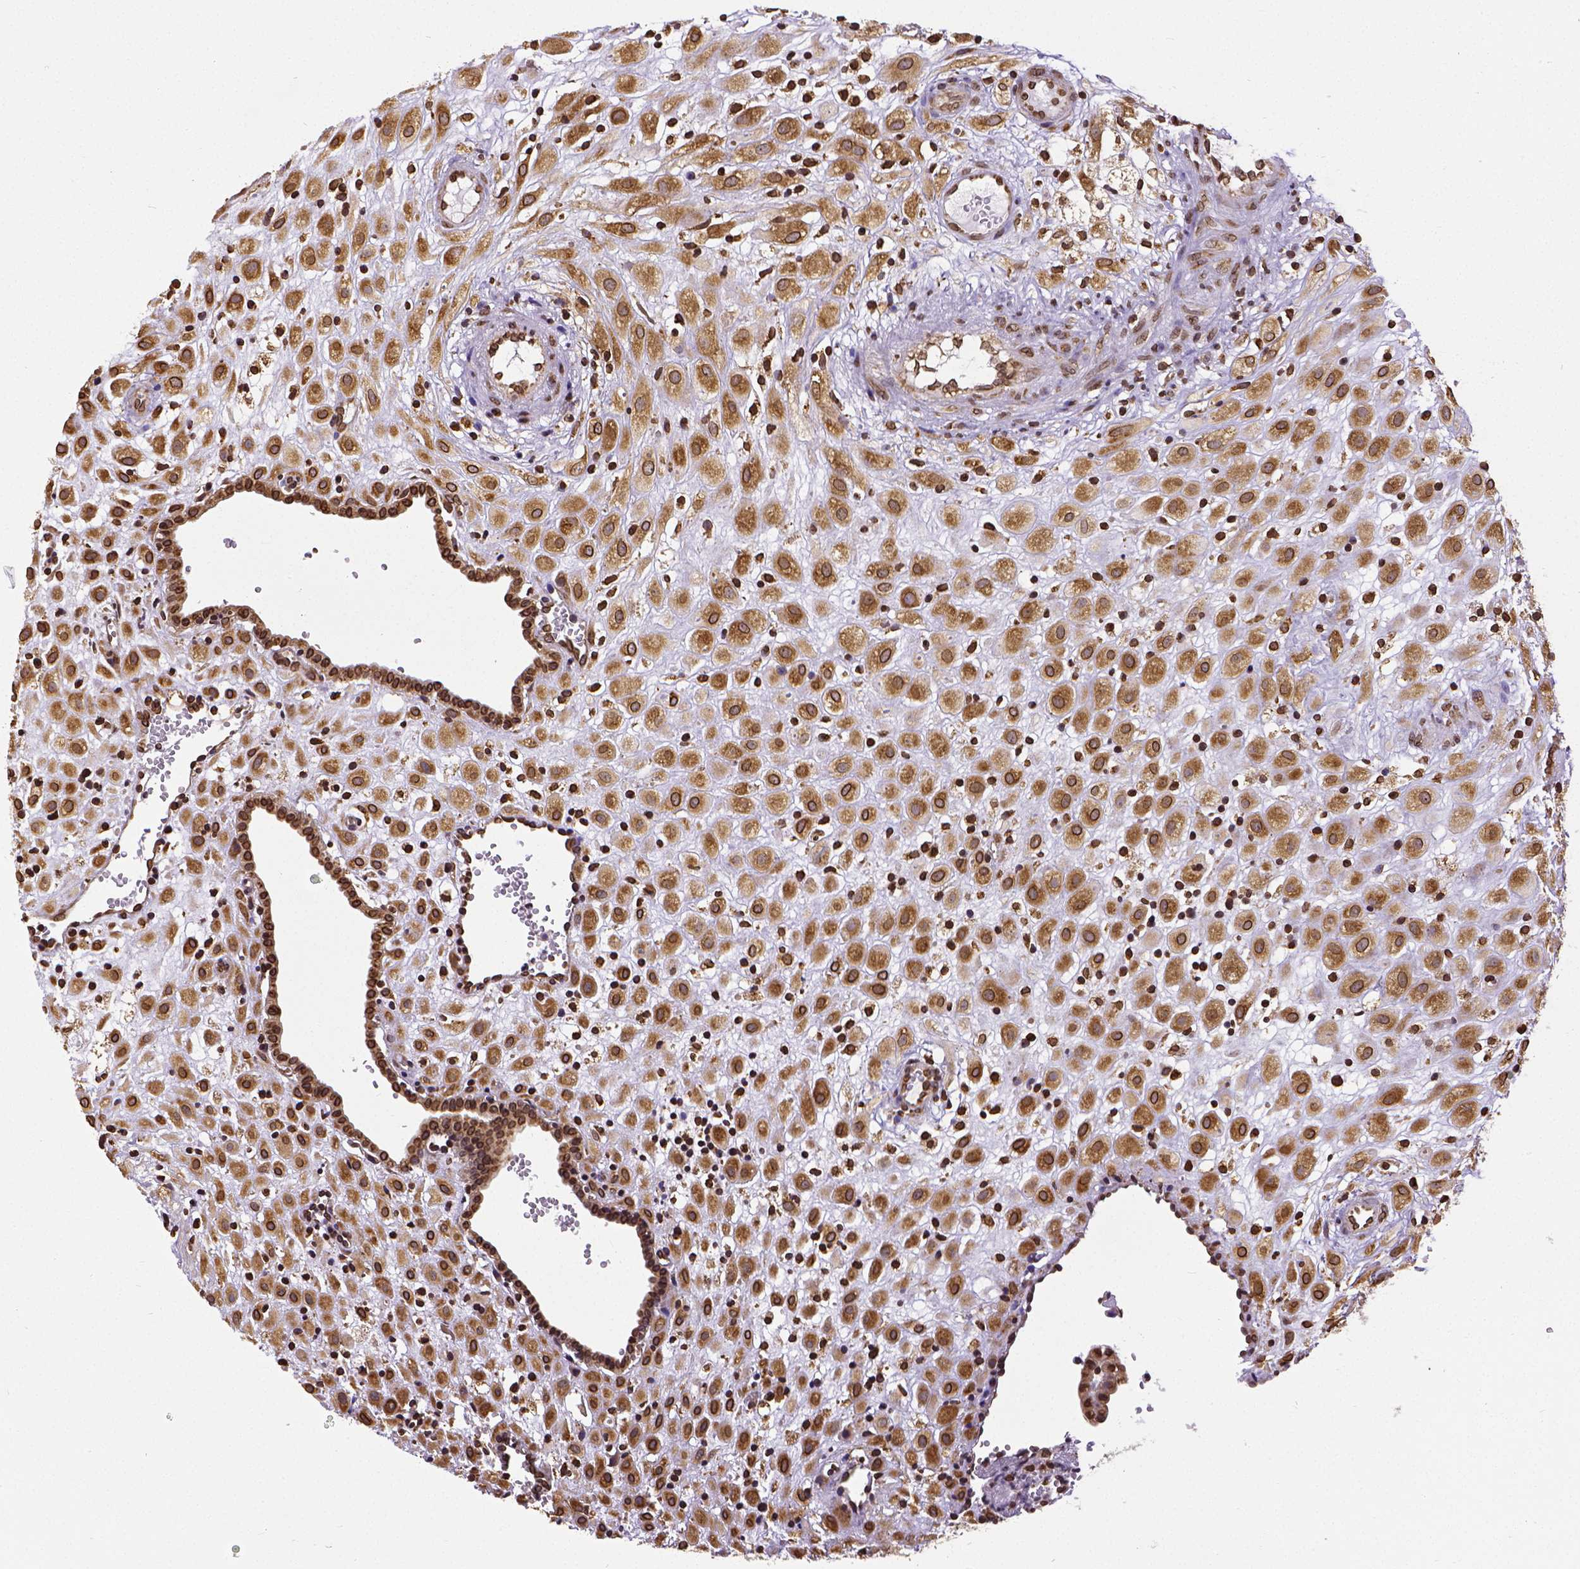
{"staining": {"intensity": "strong", "quantity": ">75%", "location": "cytoplasmic/membranous,nuclear"}, "tissue": "placenta", "cell_type": "Decidual cells", "image_type": "normal", "snomed": [{"axis": "morphology", "description": "Normal tissue, NOS"}, {"axis": "topography", "description": "Placenta"}], "caption": "Normal placenta shows strong cytoplasmic/membranous,nuclear staining in about >75% of decidual cells, visualized by immunohistochemistry. The protein of interest is stained brown, and the nuclei are stained in blue (DAB (3,3'-diaminobenzidine) IHC with brightfield microscopy, high magnification).", "gene": "MTDH", "patient": {"sex": "female", "age": 24}}